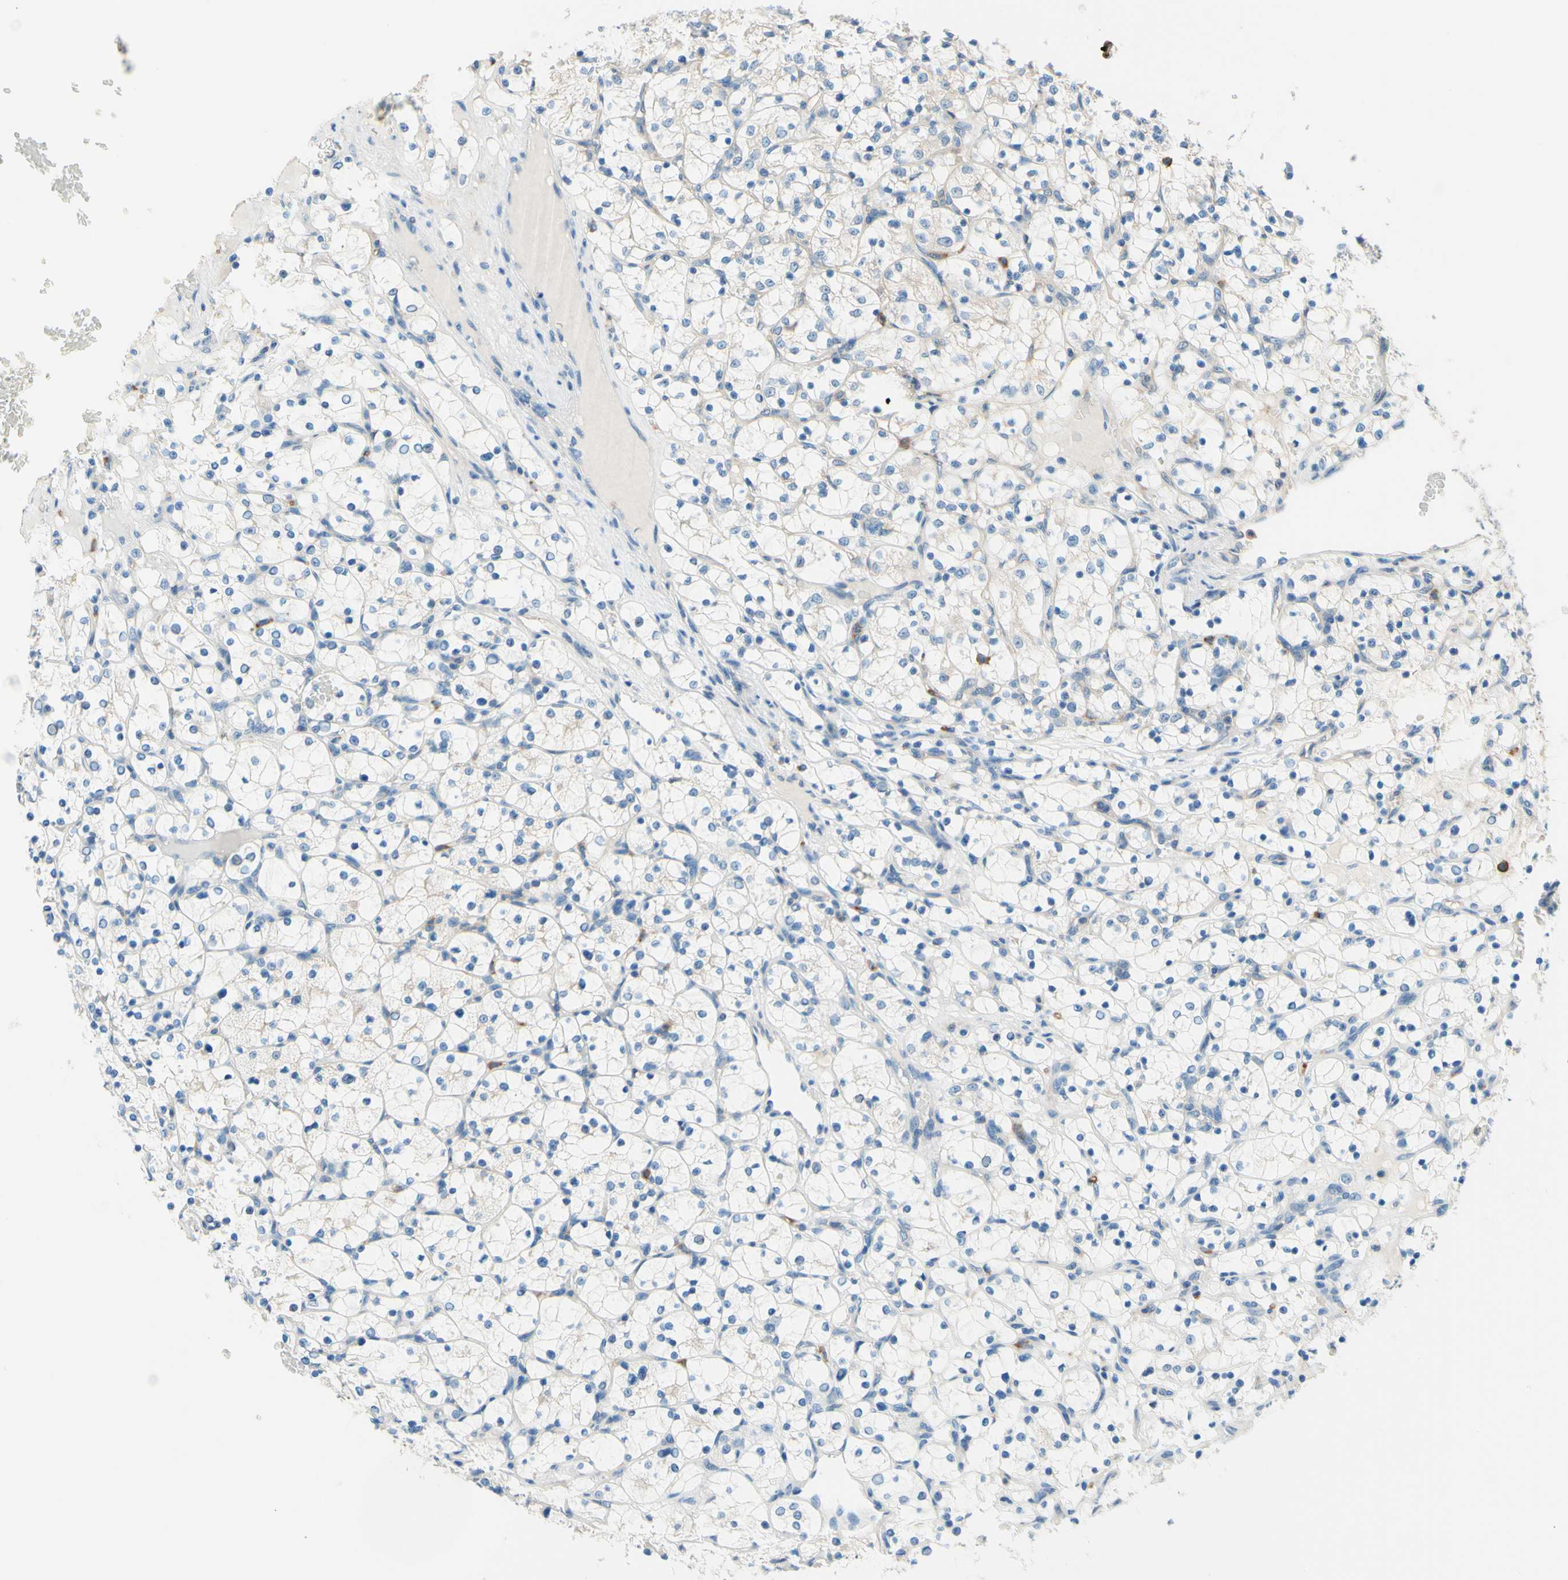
{"staining": {"intensity": "negative", "quantity": "none", "location": "none"}, "tissue": "renal cancer", "cell_type": "Tumor cells", "image_type": "cancer", "snomed": [{"axis": "morphology", "description": "Adenocarcinoma, NOS"}, {"axis": "topography", "description": "Kidney"}], "caption": "The histopathology image displays no staining of tumor cells in renal adenocarcinoma.", "gene": "SIGLEC9", "patient": {"sex": "female", "age": 69}}